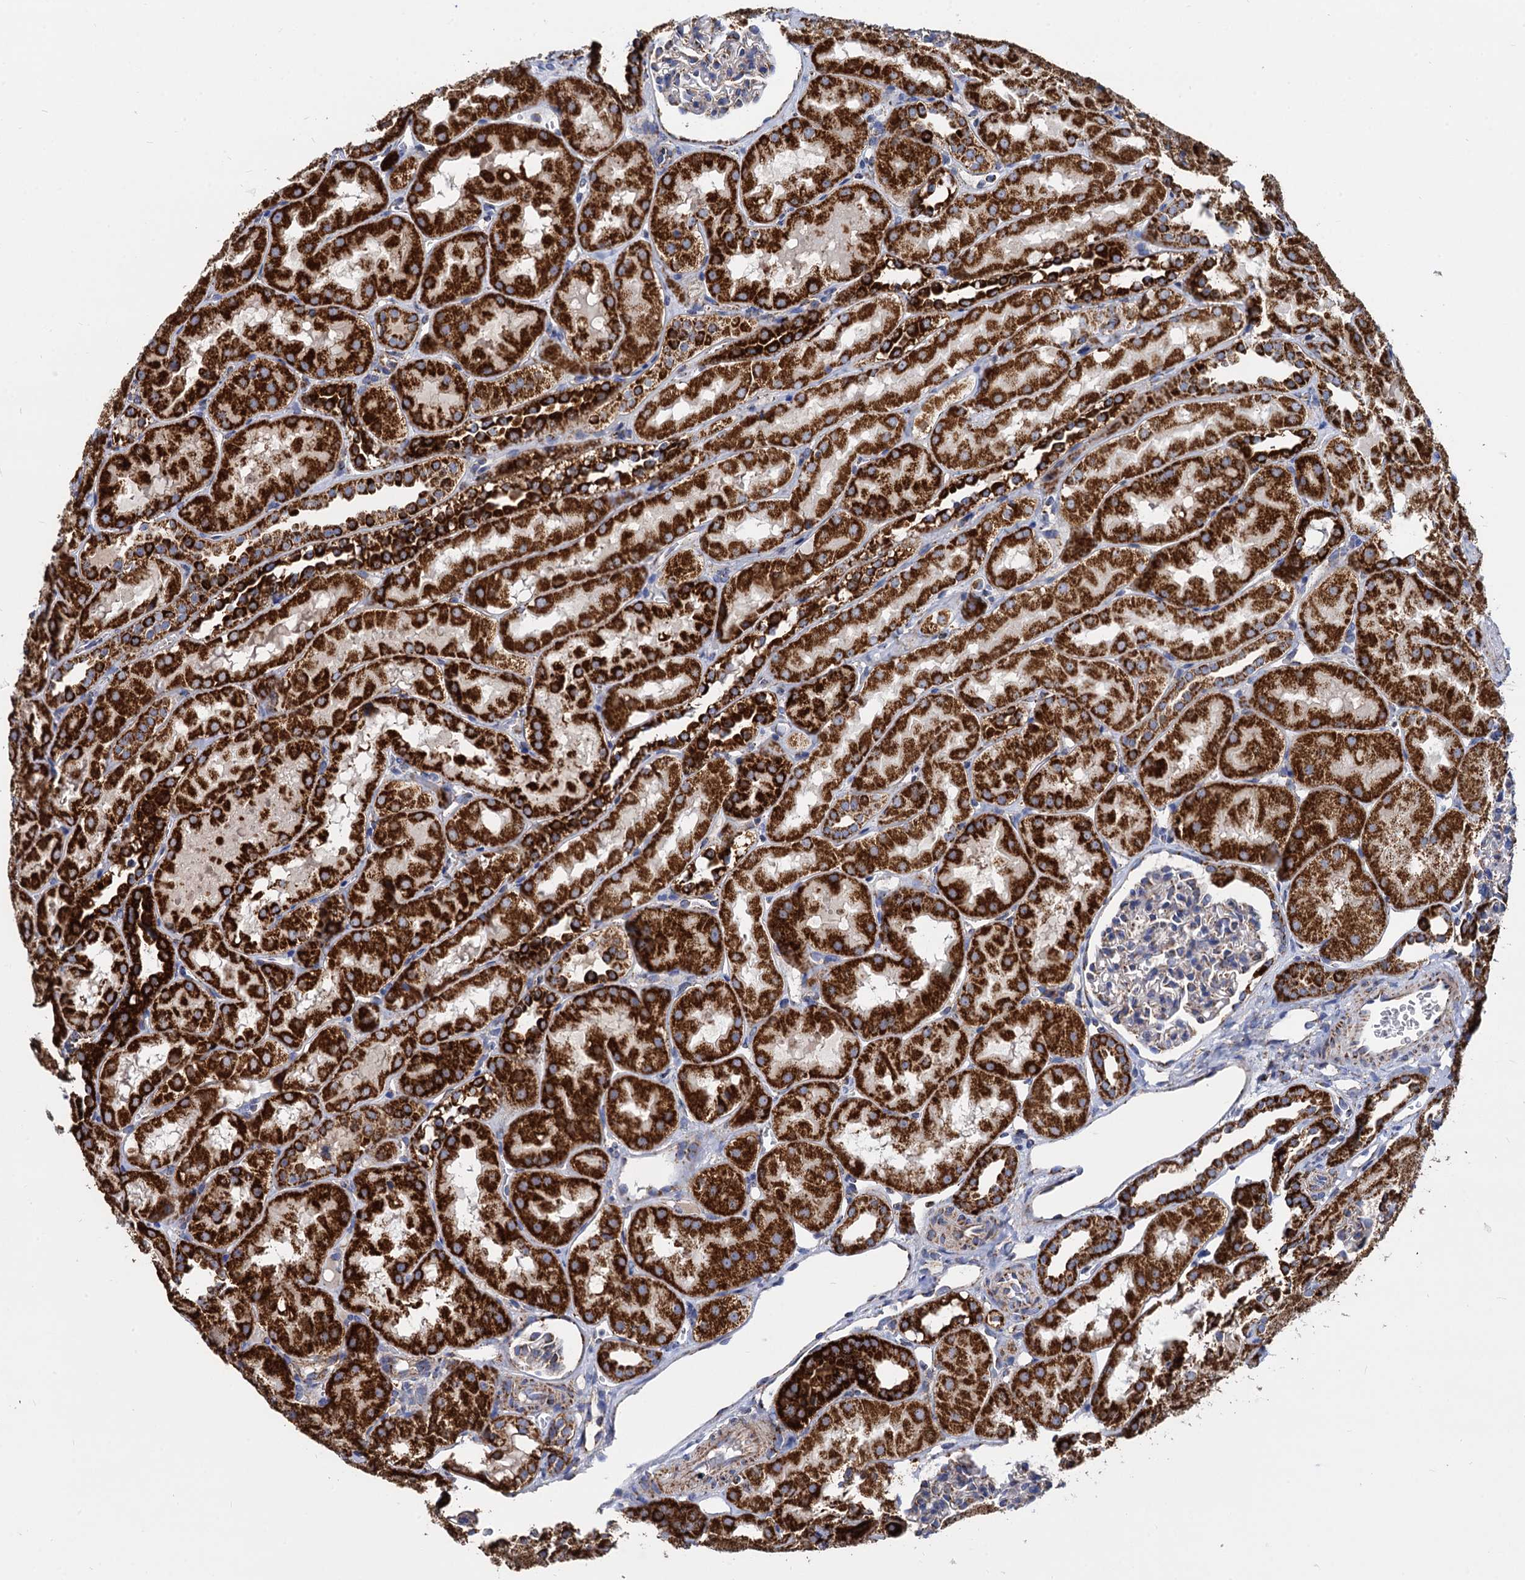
{"staining": {"intensity": "moderate", "quantity": "<25%", "location": "cytoplasmic/membranous"}, "tissue": "kidney", "cell_type": "Cells in glomeruli", "image_type": "normal", "snomed": [{"axis": "morphology", "description": "Normal tissue, NOS"}, {"axis": "topography", "description": "Kidney"}, {"axis": "topography", "description": "Urinary bladder"}], "caption": "A brown stain labels moderate cytoplasmic/membranous staining of a protein in cells in glomeruli of unremarkable kidney.", "gene": "TIMM10", "patient": {"sex": "male", "age": 16}}